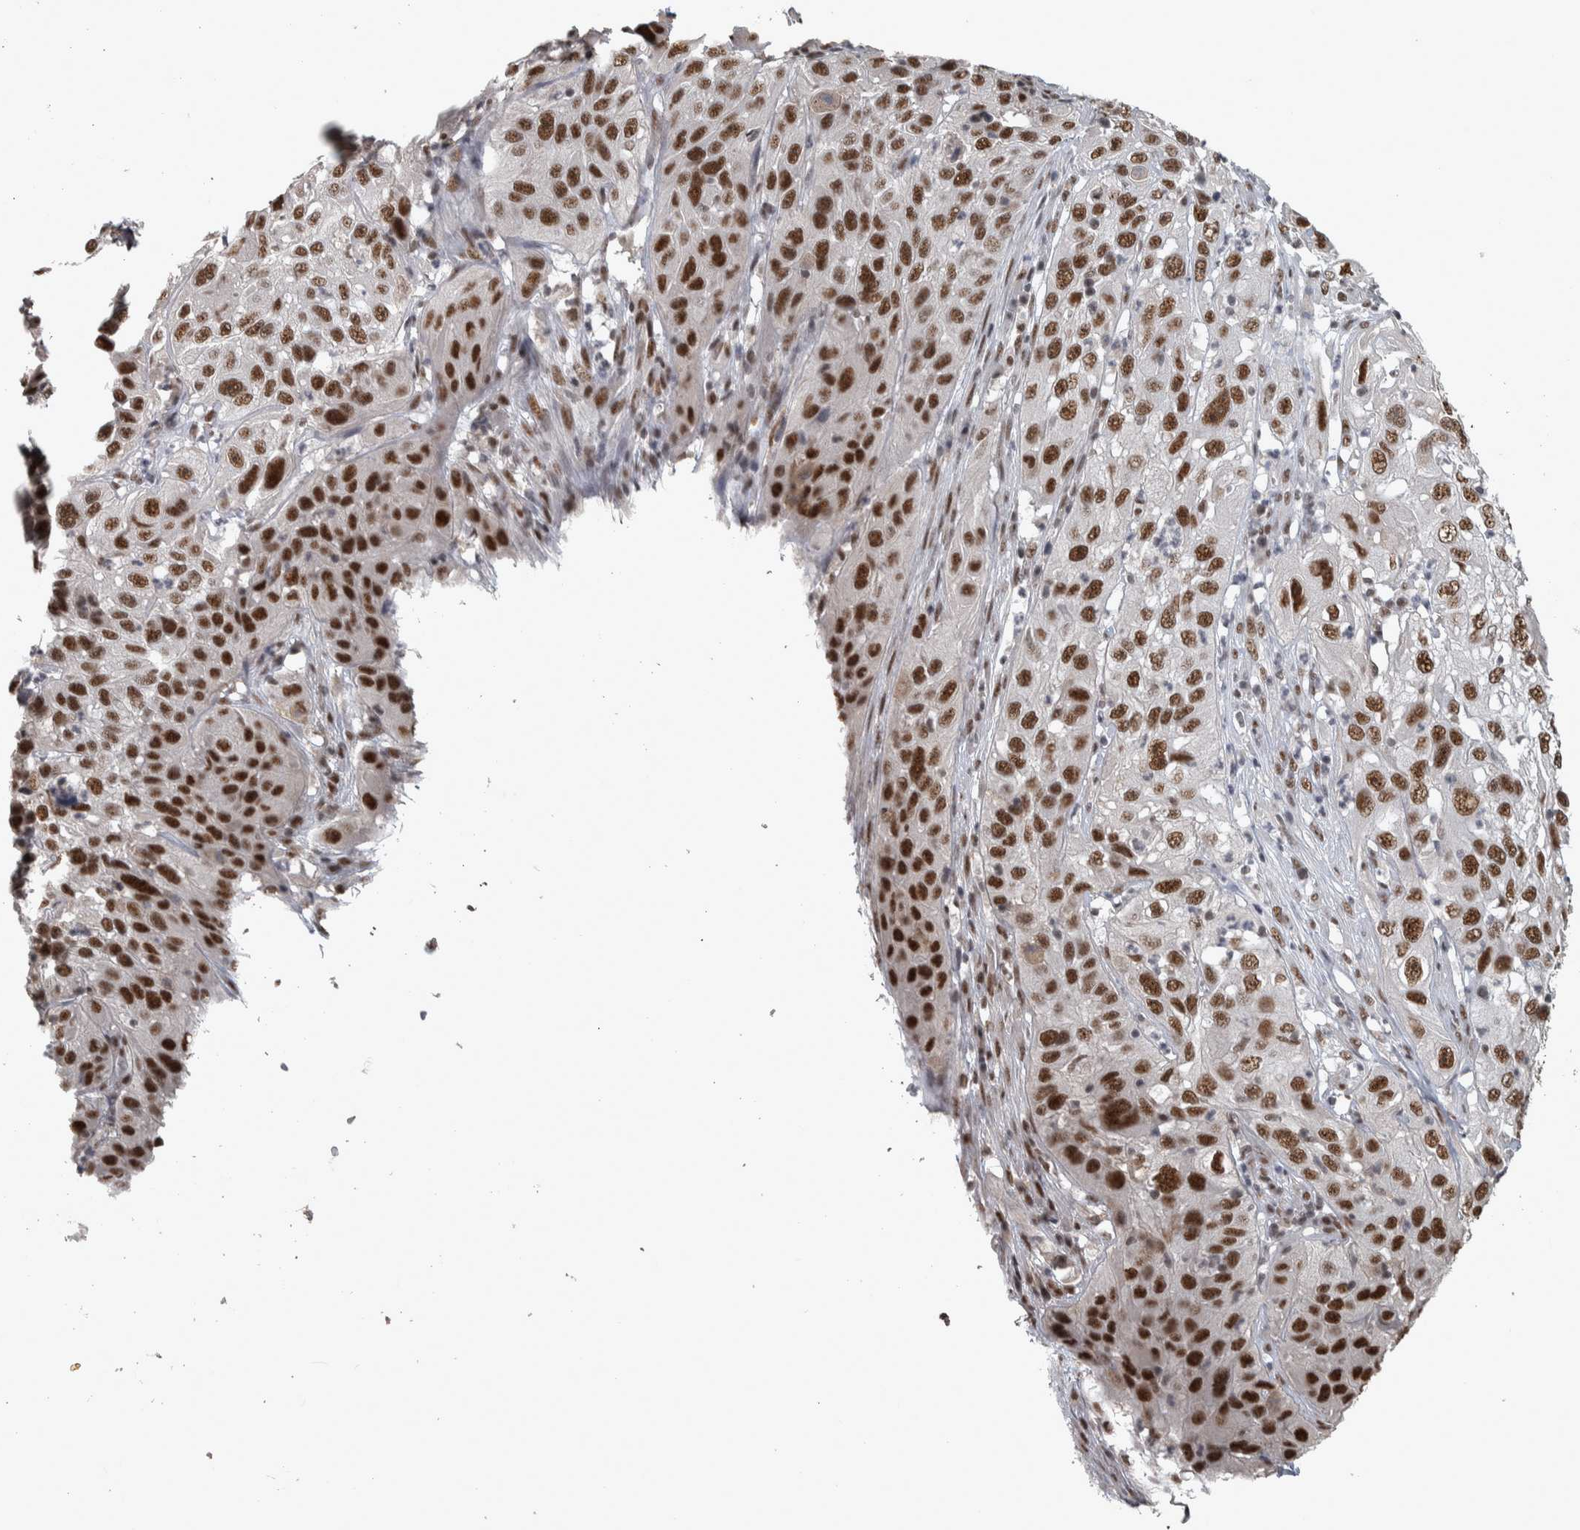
{"staining": {"intensity": "strong", "quantity": ">75%", "location": "nuclear"}, "tissue": "cervical cancer", "cell_type": "Tumor cells", "image_type": "cancer", "snomed": [{"axis": "morphology", "description": "Squamous cell carcinoma, NOS"}, {"axis": "topography", "description": "Cervix"}], "caption": "The immunohistochemical stain shows strong nuclear positivity in tumor cells of cervical cancer (squamous cell carcinoma) tissue.", "gene": "DDX42", "patient": {"sex": "female", "age": 32}}